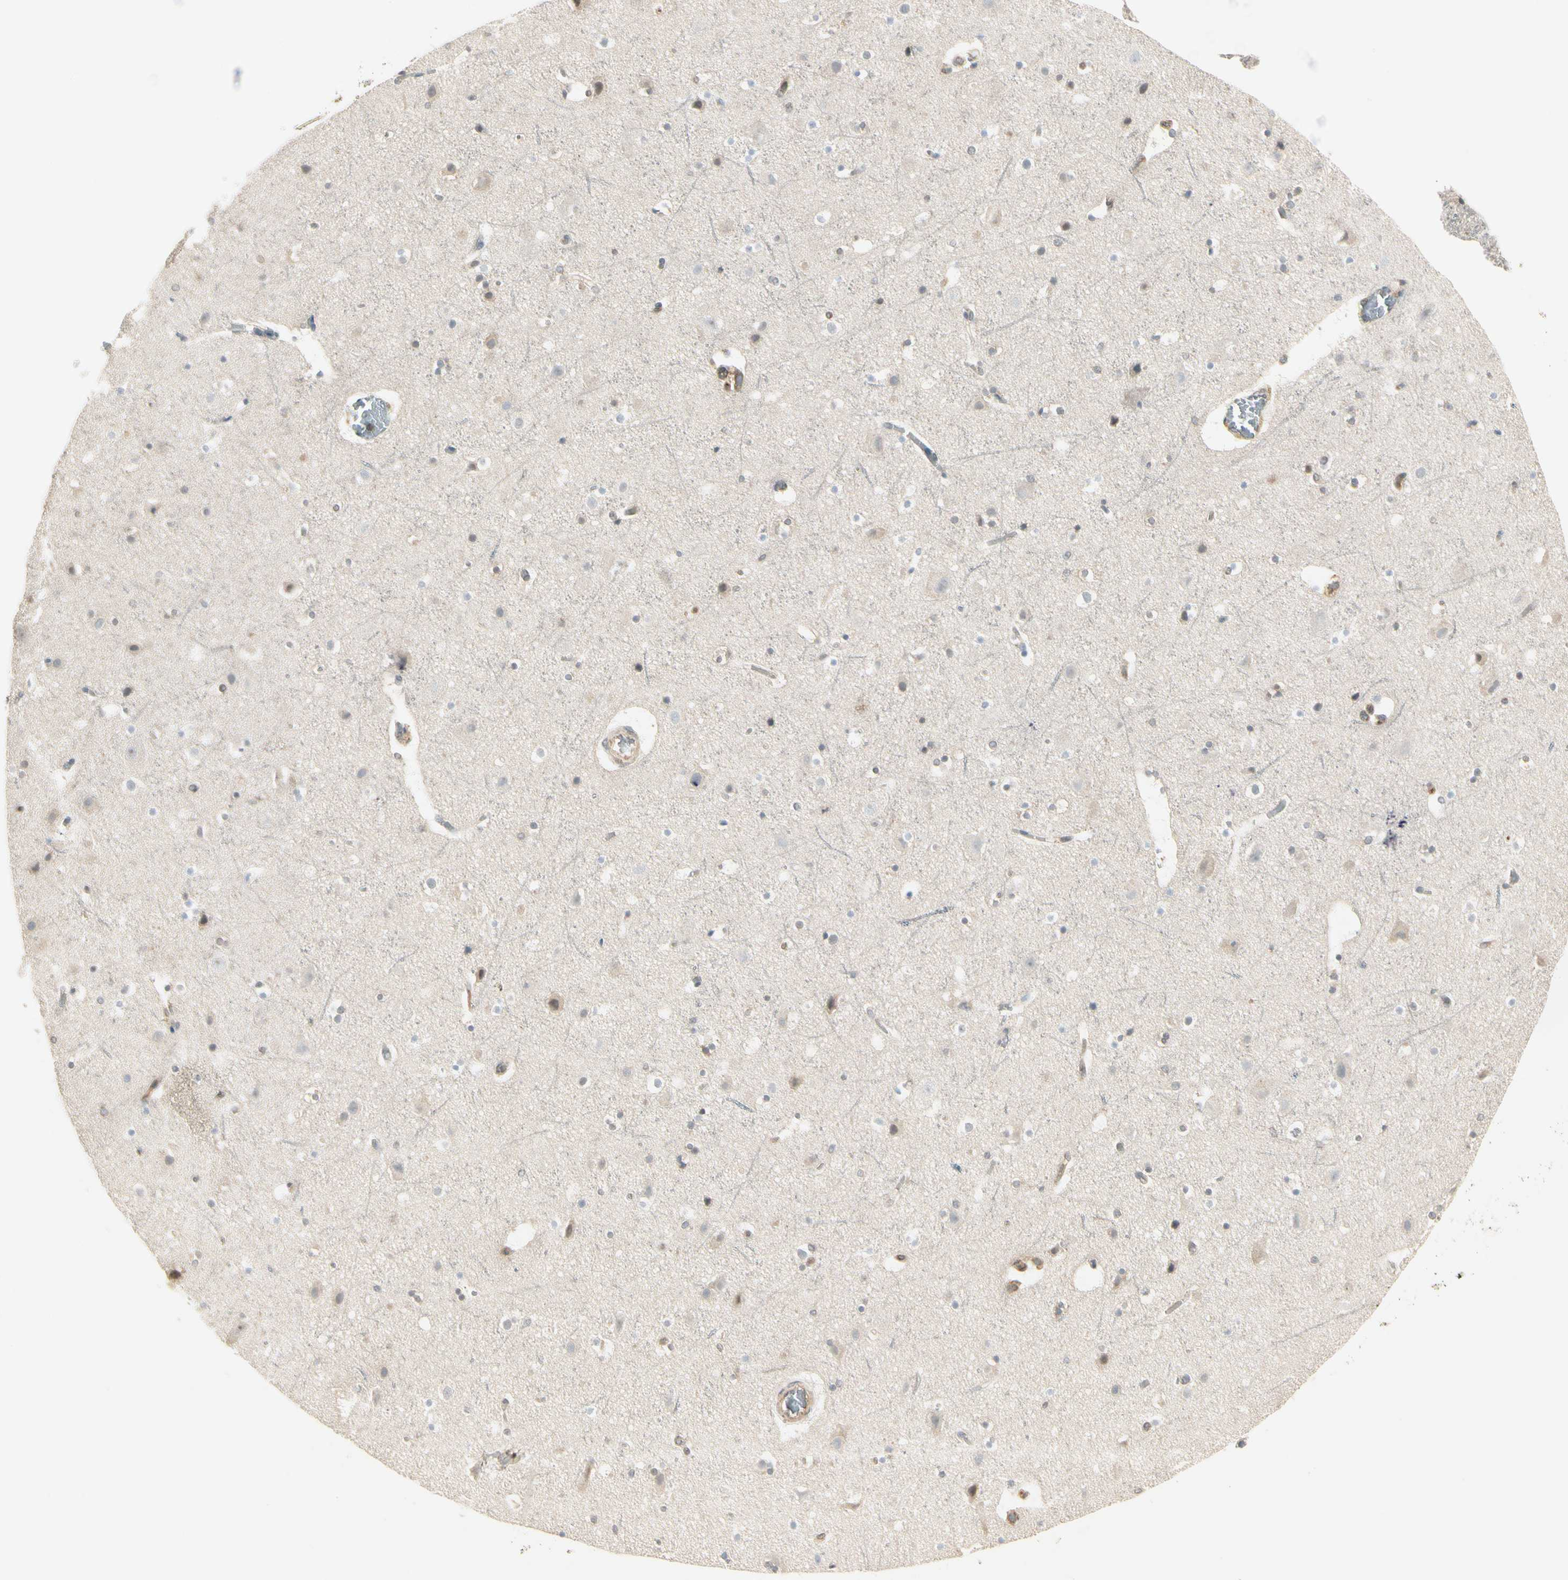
{"staining": {"intensity": "moderate", "quantity": ">75%", "location": "cytoplasmic/membranous"}, "tissue": "cerebral cortex", "cell_type": "Endothelial cells", "image_type": "normal", "snomed": [{"axis": "morphology", "description": "Normal tissue, NOS"}, {"axis": "topography", "description": "Cerebral cortex"}], "caption": "Endothelial cells show medium levels of moderate cytoplasmic/membranous expression in approximately >75% of cells in unremarkable human cerebral cortex.", "gene": "OXSR1", "patient": {"sex": "male", "age": 45}}